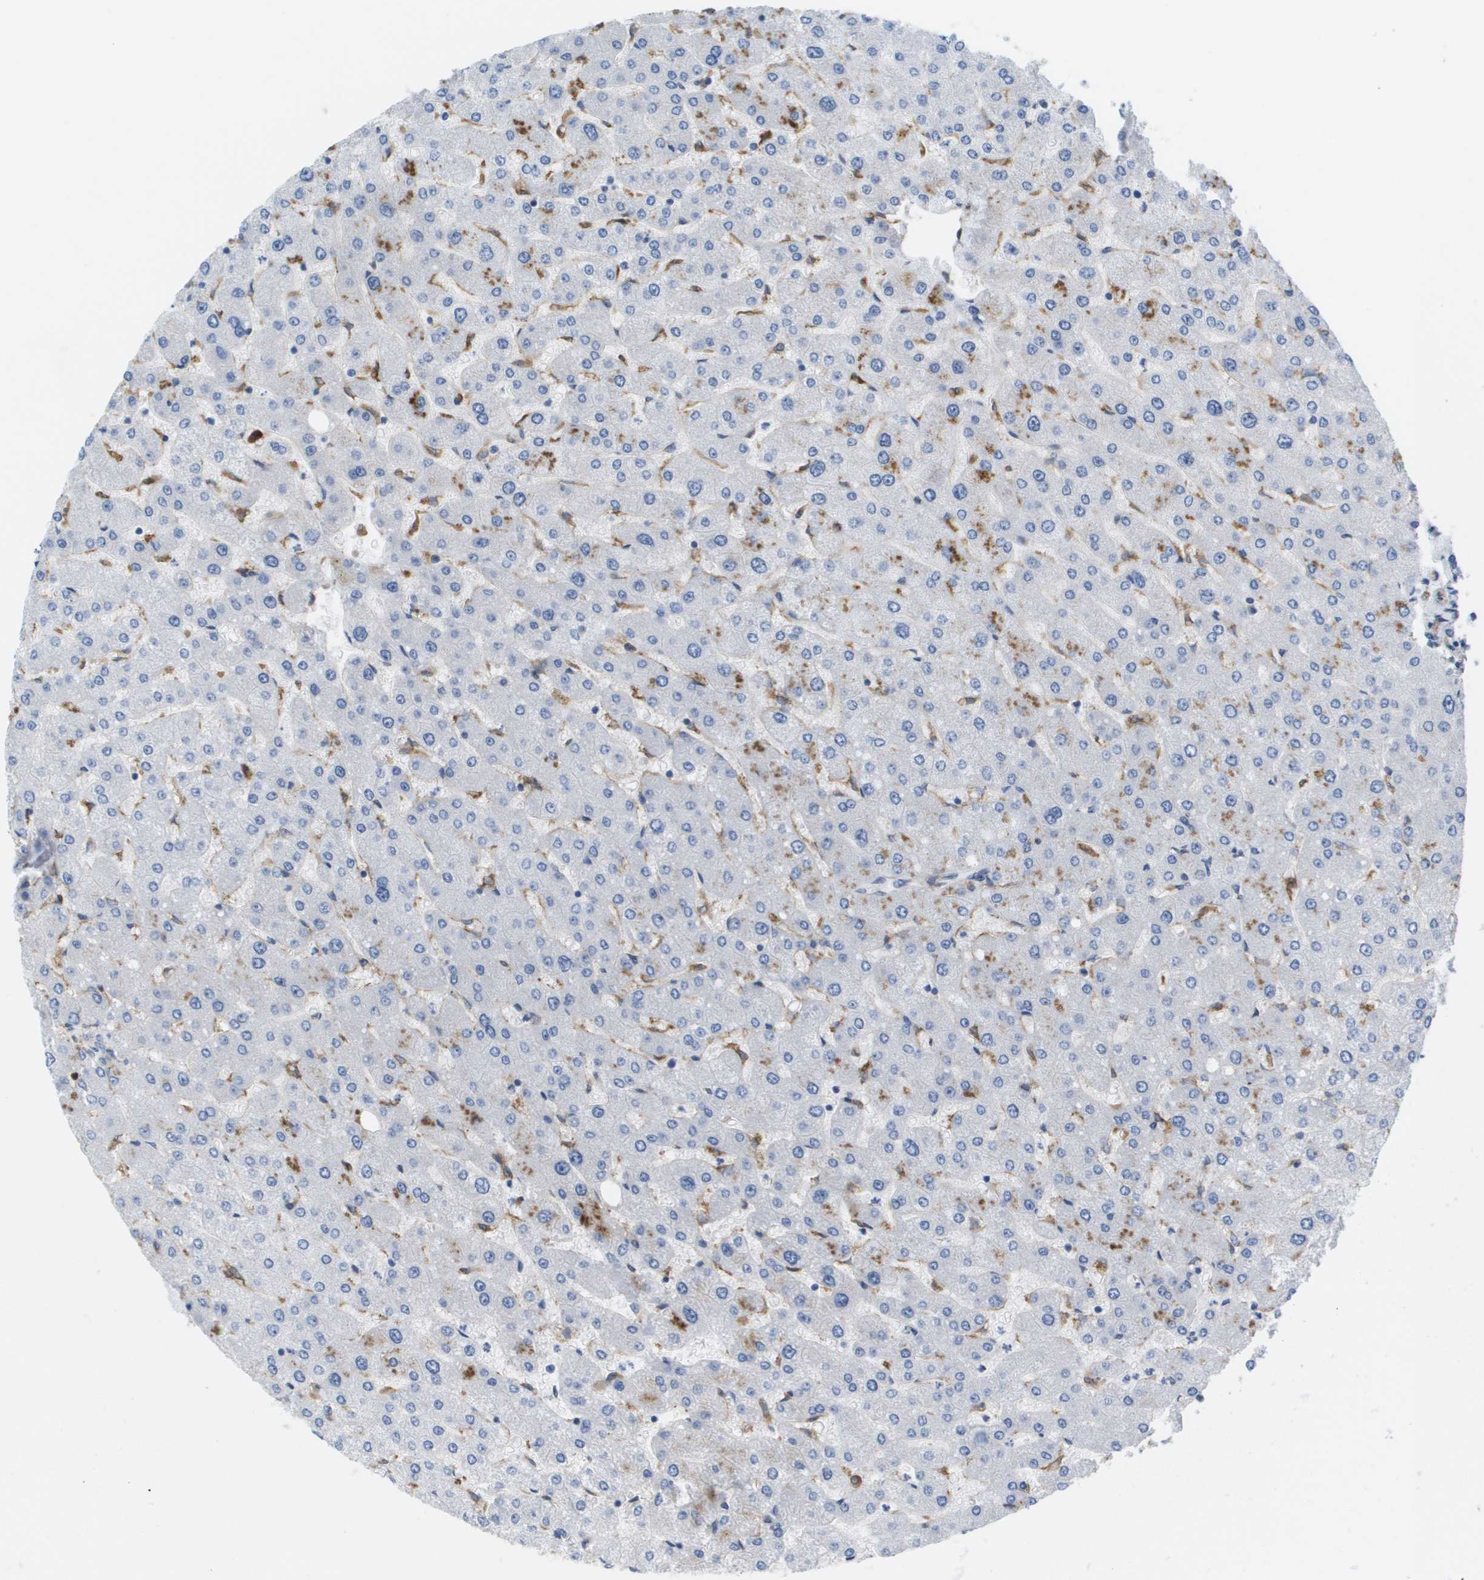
{"staining": {"intensity": "negative", "quantity": "none", "location": "none"}, "tissue": "liver", "cell_type": "Cholangiocytes", "image_type": "normal", "snomed": [{"axis": "morphology", "description": "Normal tissue, NOS"}, {"axis": "topography", "description": "Liver"}], "caption": "Immunohistochemistry image of unremarkable liver: liver stained with DAB reveals no significant protein expression in cholangiocytes. (IHC, brightfield microscopy, high magnification).", "gene": "ST3GAL2", "patient": {"sex": "male", "age": 55}}